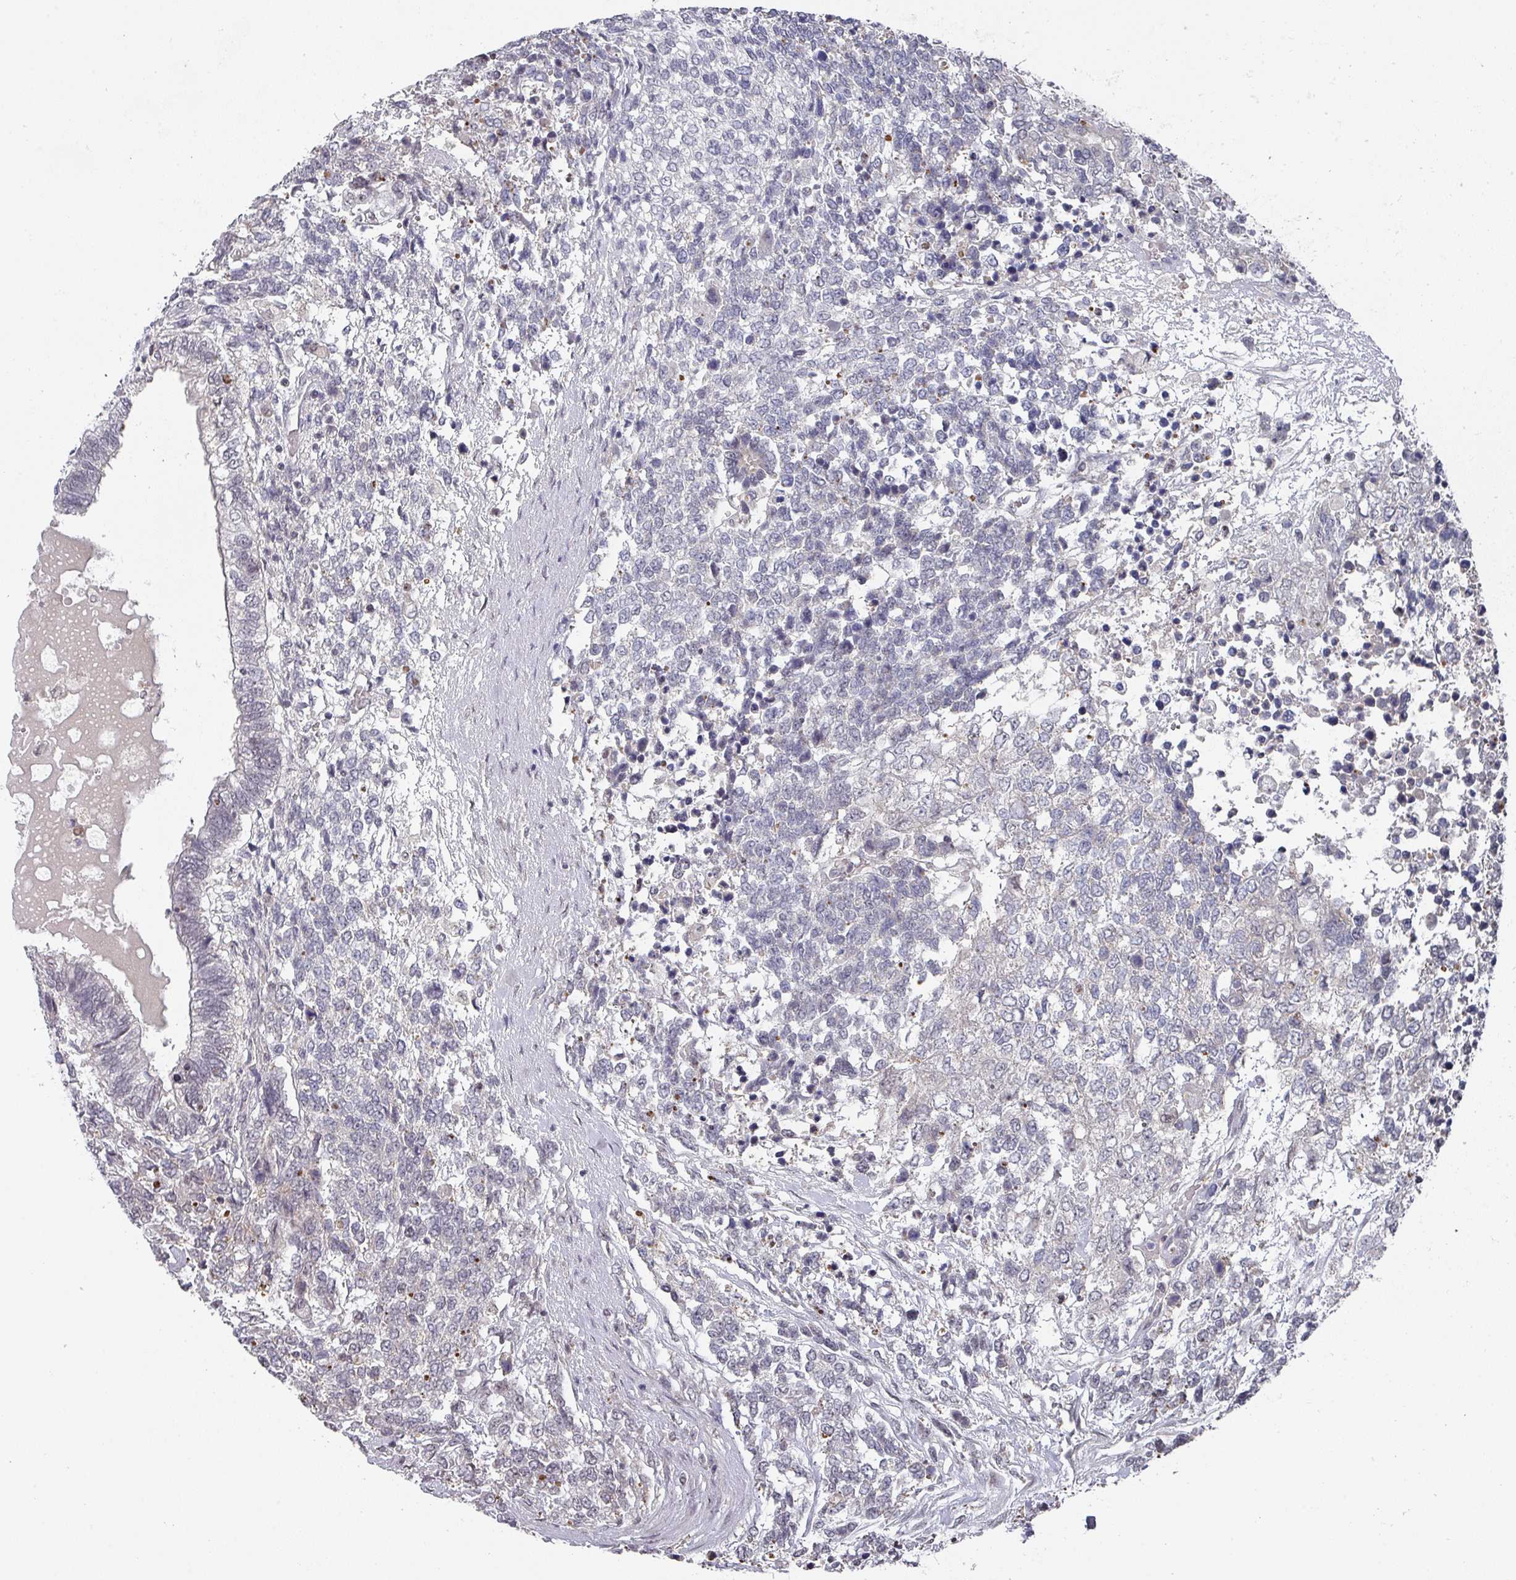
{"staining": {"intensity": "negative", "quantity": "none", "location": "none"}, "tissue": "testis cancer", "cell_type": "Tumor cells", "image_type": "cancer", "snomed": [{"axis": "morphology", "description": "Carcinoma, Embryonal, NOS"}, {"axis": "topography", "description": "Testis"}], "caption": "Image shows no protein positivity in tumor cells of testis embryonal carcinoma tissue.", "gene": "ZNF654", "patient": {"sex": "male", "age": 23}}